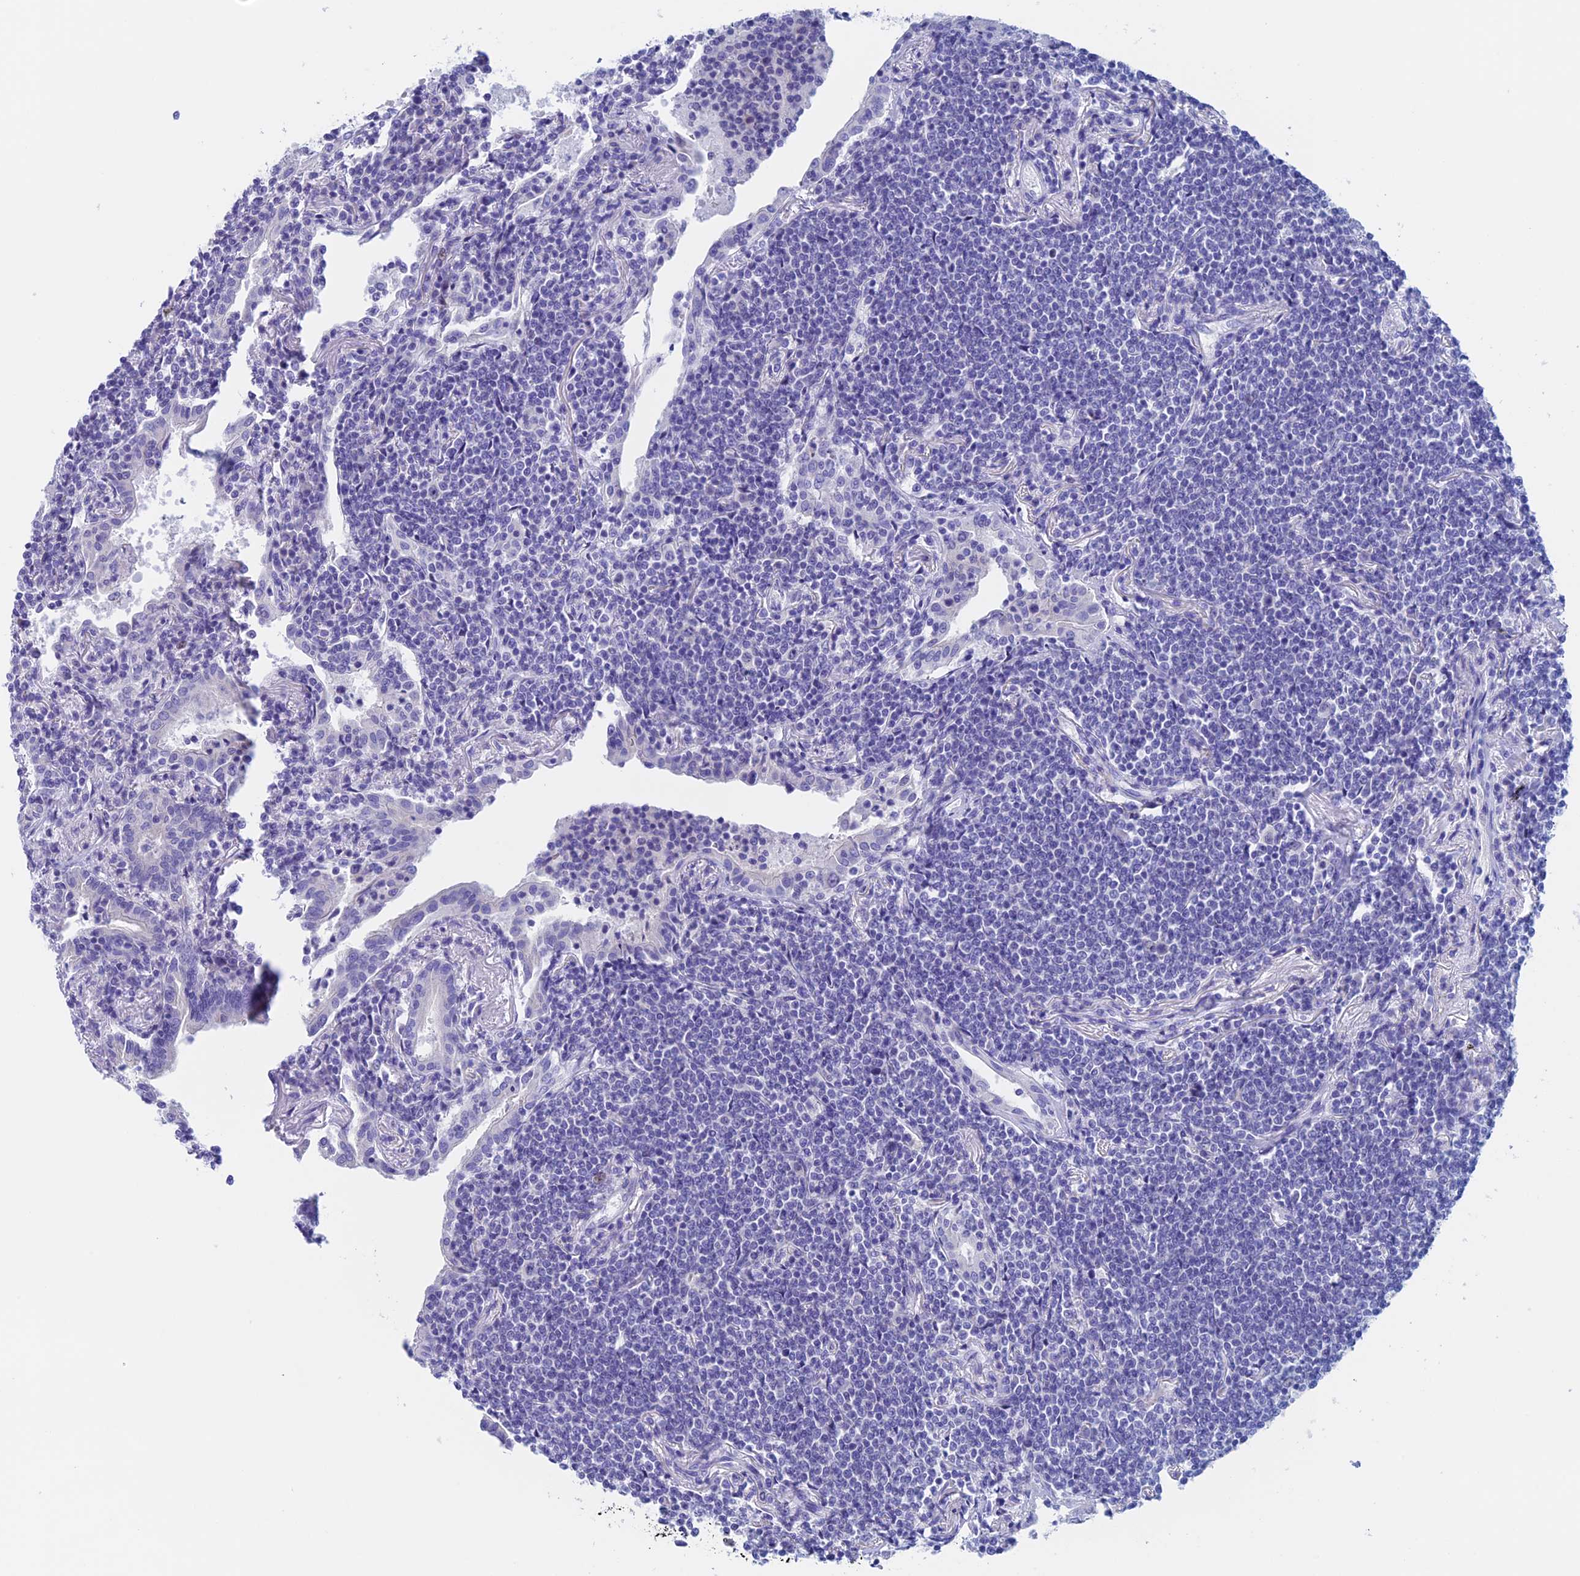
{"staining": {"intensity": "negative", "quantity": "none", "location": "none"}, "tissue": "lymphoma", "cell_type": "Tumor cells", "image_type": "cancer", "snomed": [{"axis": "morphology", "description": "Malignant lymphoma, non-Hodgkin's type, Low grade"}, {"axis": "topography", "description": "Lung"}], "caption": "DAB (3,3'-diaminobenzidine) immunohistochemical staining of human malignant lymphoma, non-Hodgkin's type (low-grade) exhibits no significant staining in tumor cells.", "gene": "PSMC3IP", "patient": {"sex": "female", "age": 71}}